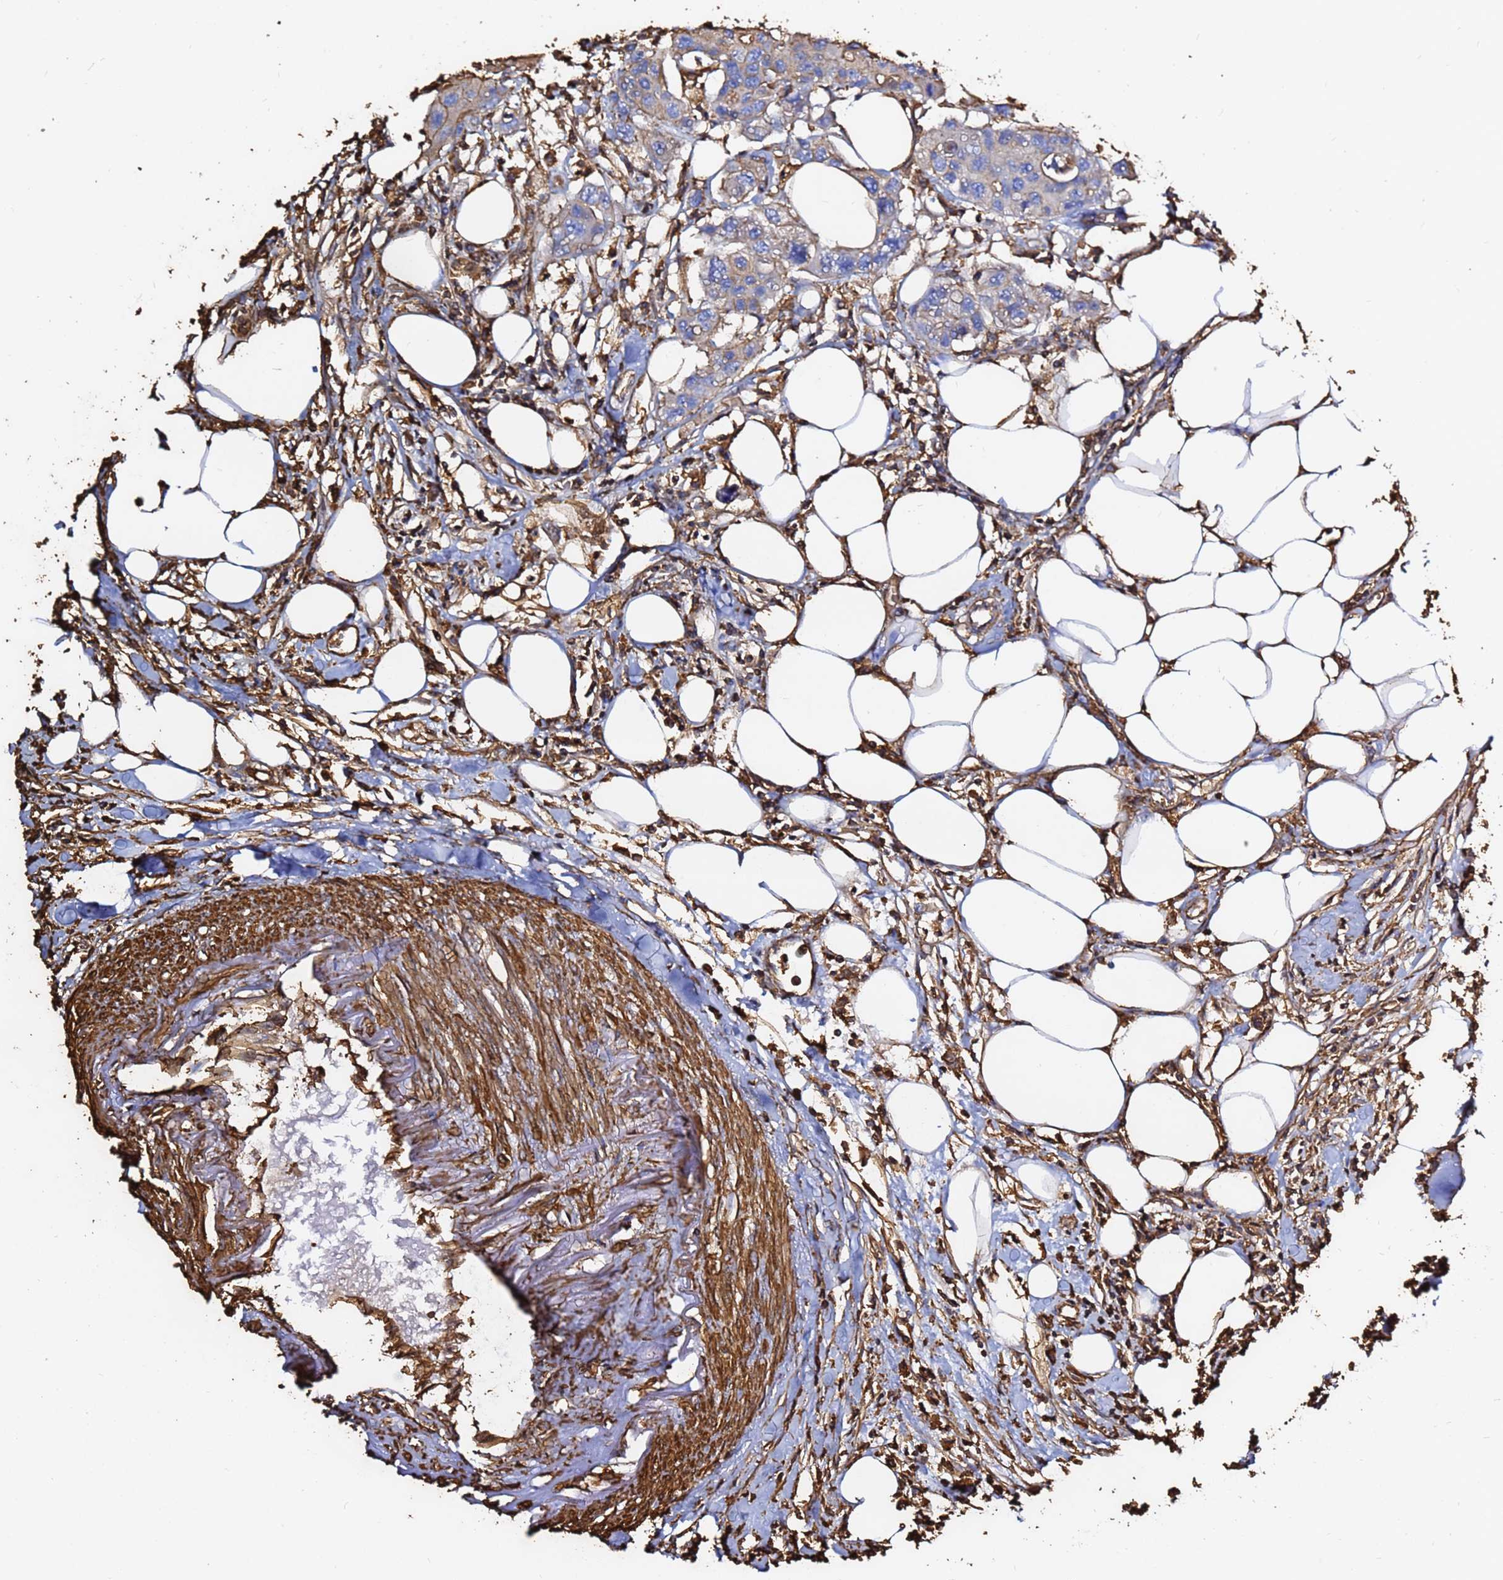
{"staining": {"intensity": "strong", "quantity": "<25%", "location": "cytoplasmic/membranous"}, "tissue": "colorectal cancer", "cell_type": "Tumor cells", "image_type": "cancer", "snomed": [{"axis": "morphology", "description": "Adenocarcinoma, NOS"}, {"axis": "topography", "description": "Colon"}], "caption": "Adenocarcinoma (colorectal) stained with IHC exhibits strong cytoplasmic/membranous positivity in about <25% of tumor cells. The protein is stained brown, and the nuclei are stained in blue (DAB (3,3'-diaminobenzidine) IHC with brightfield microscopy, high magnification).", "gene": "ACTB", "patient": {"sex": "male", "age": 77}}